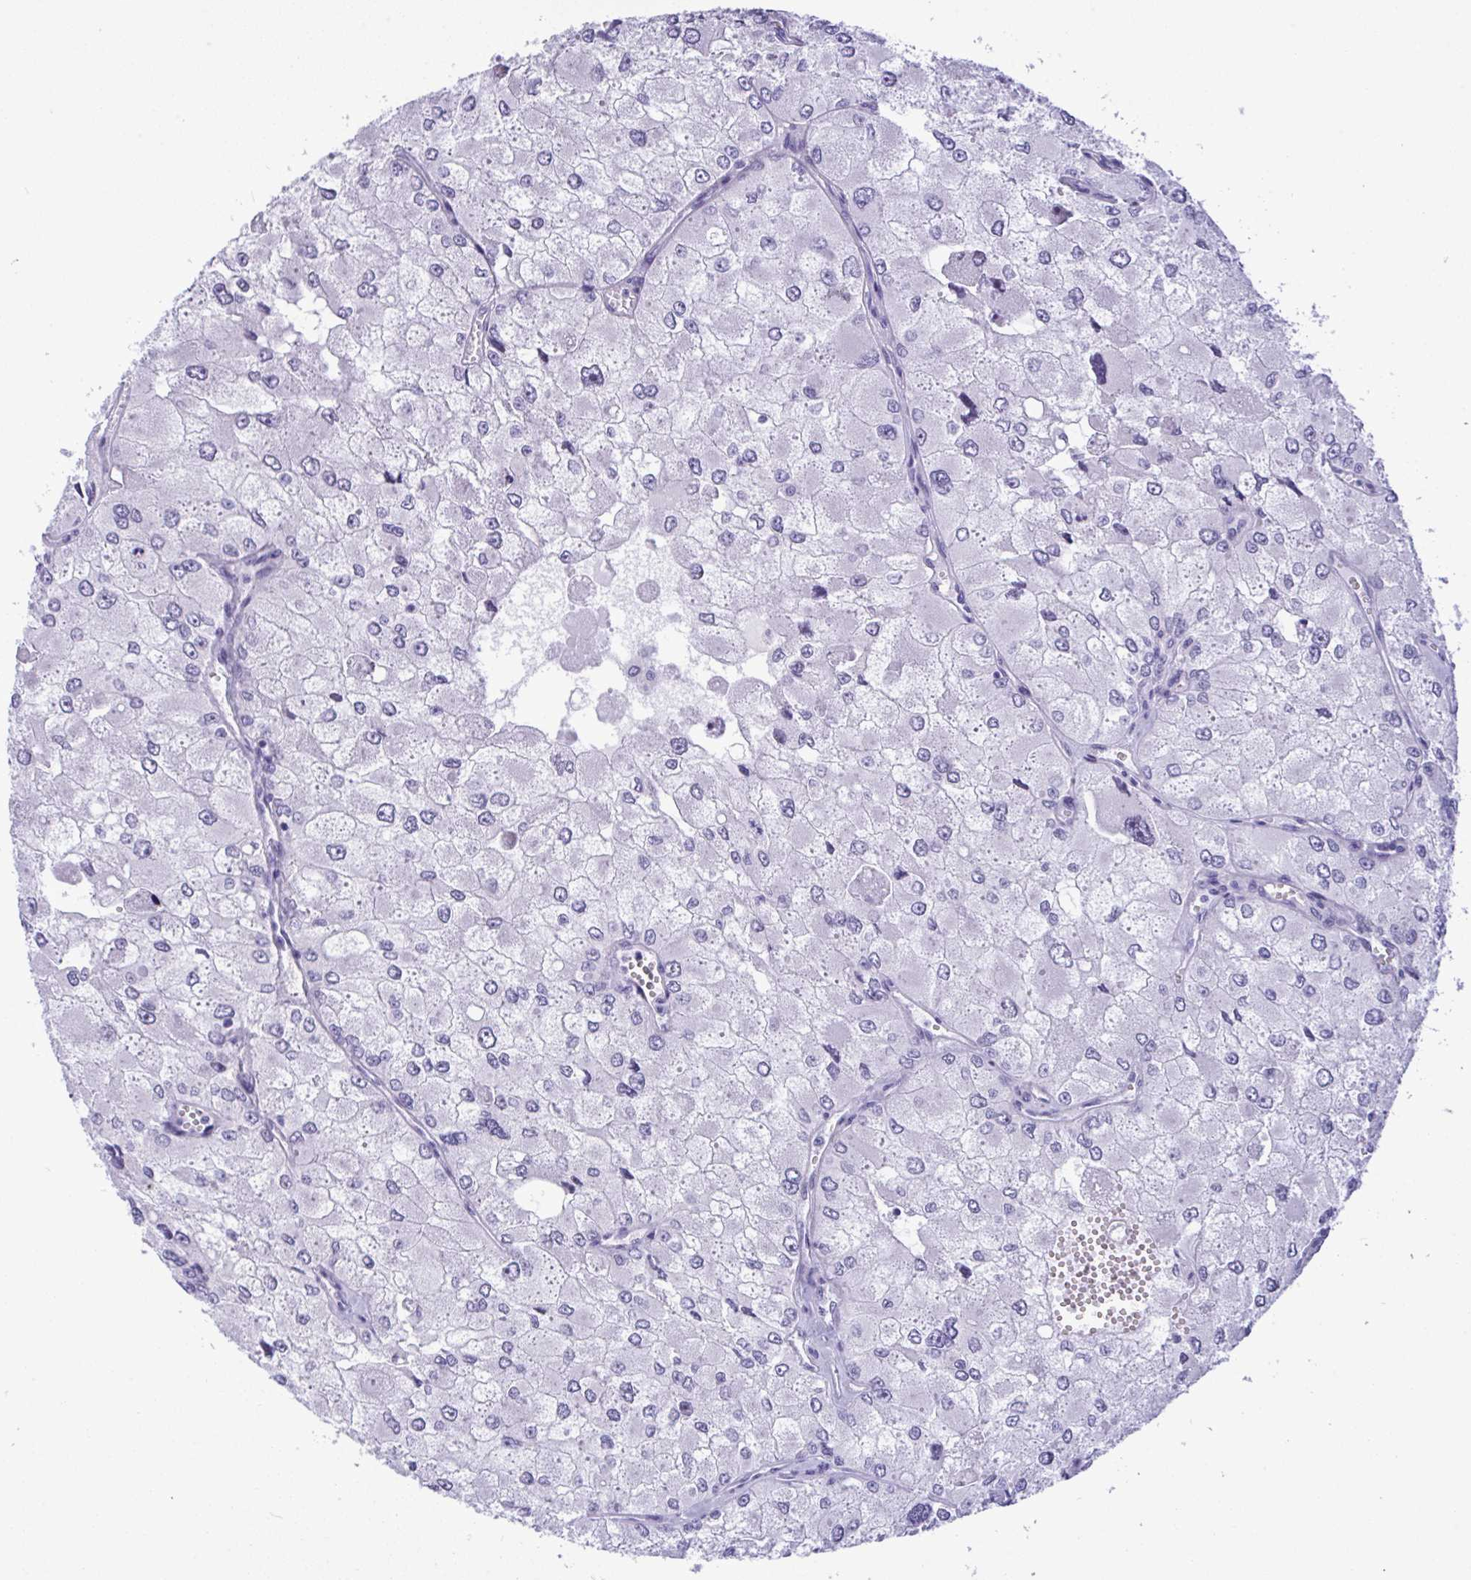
{"staining": {"intensity": "negative", "quantity": "none", "location": "none"}, "tissue": "renal cancer", "cell_type": "Tumor cells", "image_type": "cancer", "snomed": [{"axis": "morphology", "description": "Adenocarcinoma, NOS"}, {"axis": "topography", "description": "Kidney"}], "caption": "Immunohistochemistry micrograph of renal adenocarcinoma stained for a protein (brown), which demonstrates no staining in tumor cells.", "gene": "YBX2", "patient": {"sex": "female", "age": 70}}